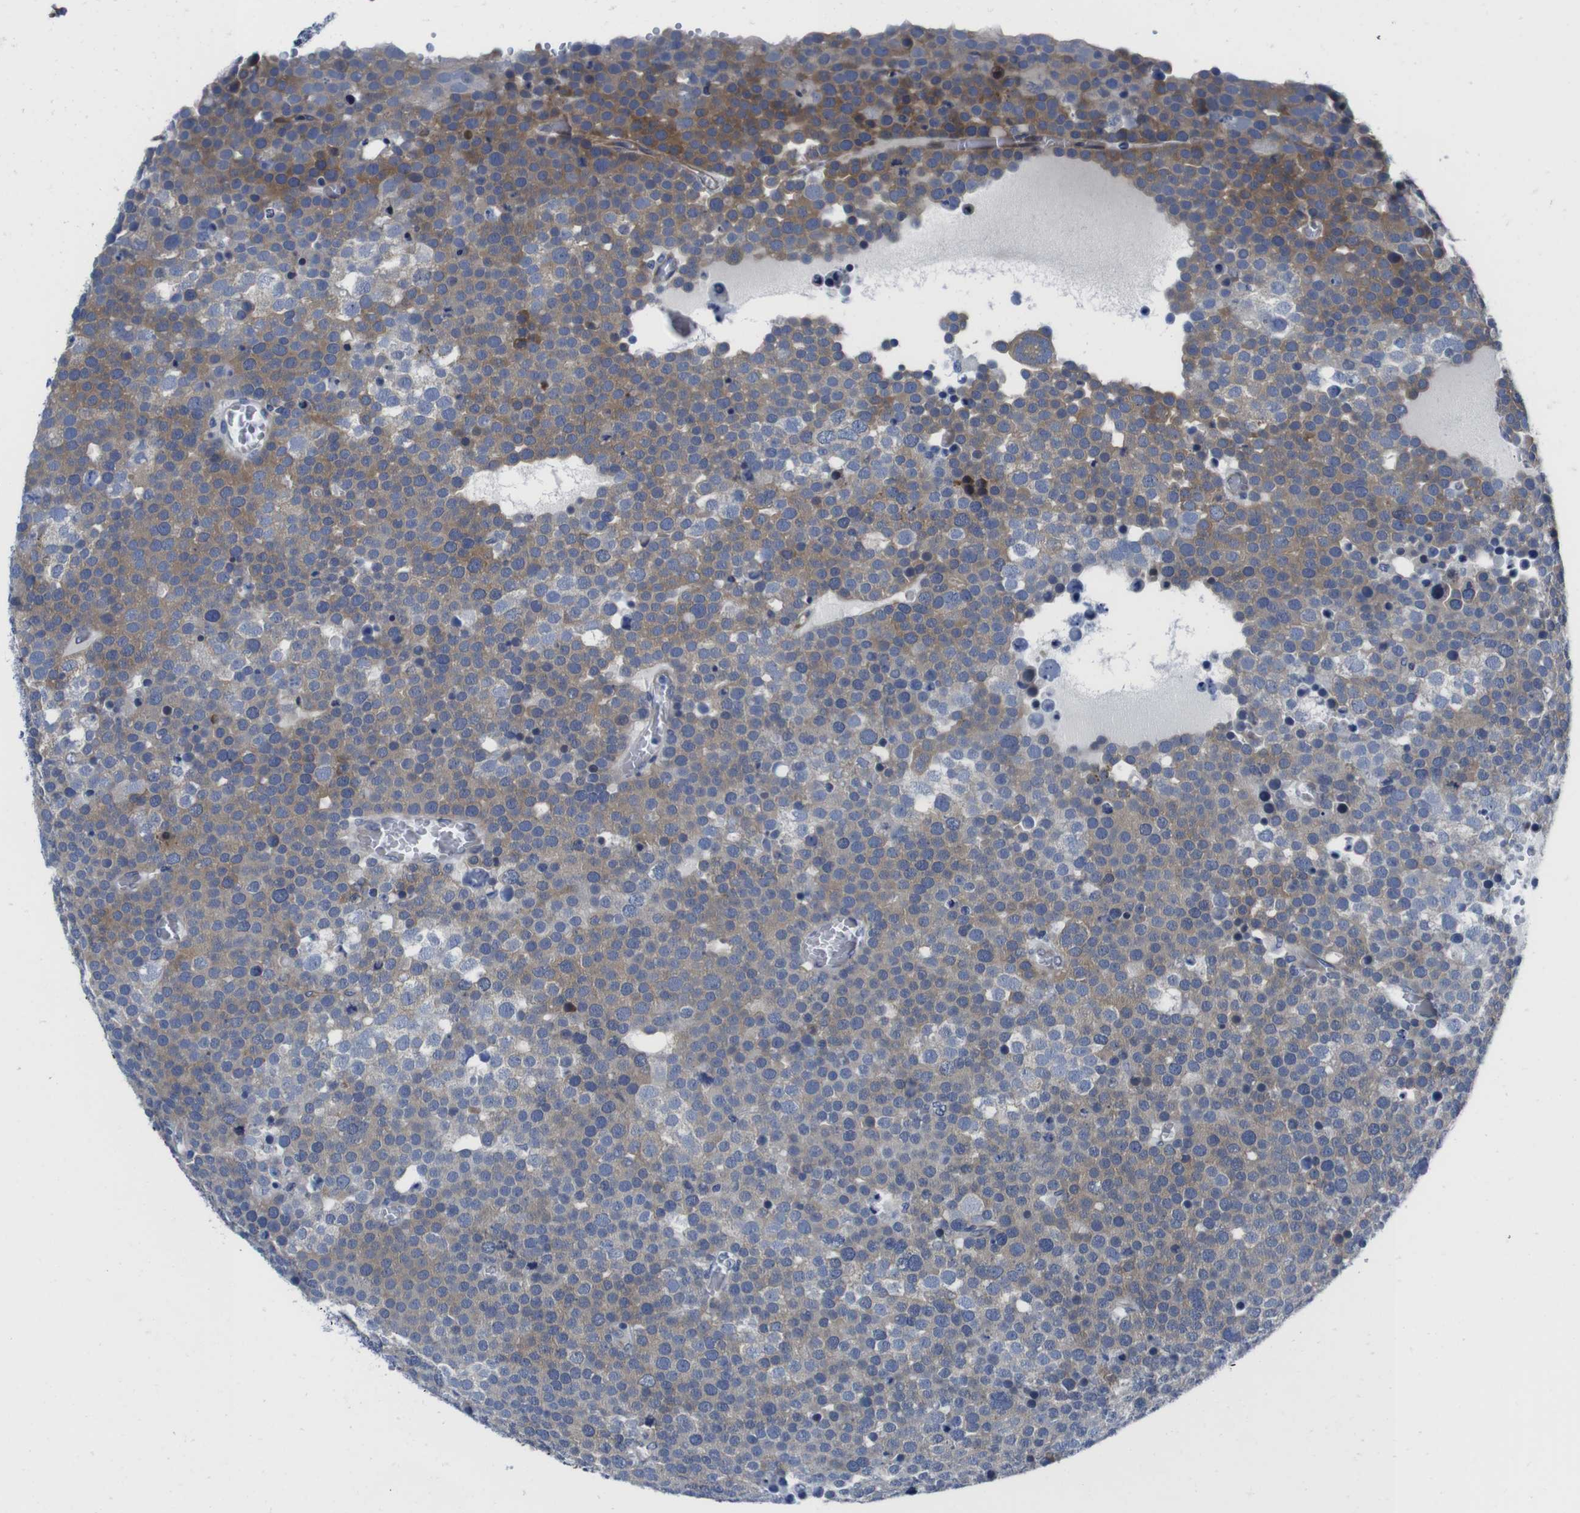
{"staining": {"intensity": "moderate", "quantity": "25%-75%", "location": "cytoplasmic/membranous"}, "tissue": "testis cancer", "cell_type": "Tumor cells", "image_type": "cancer", "snomed": [{"axis": "morphology", "description": "Seminoma, NOS"}, {"axis": "topography", "description": "Testis"}], "caption": "Seminoma (testis) was stained to show a protein in brown. There is medium levels of moderate cytoplasmic/membranous positivity in about 25%-75% of tumor cells. (Stains: DAB in brown, nuclei in blue, Microscopy: brightfield microscopy at high magnification).", "gene": "EIF4A1", "patient": {"sex": "male", "age": 71}}